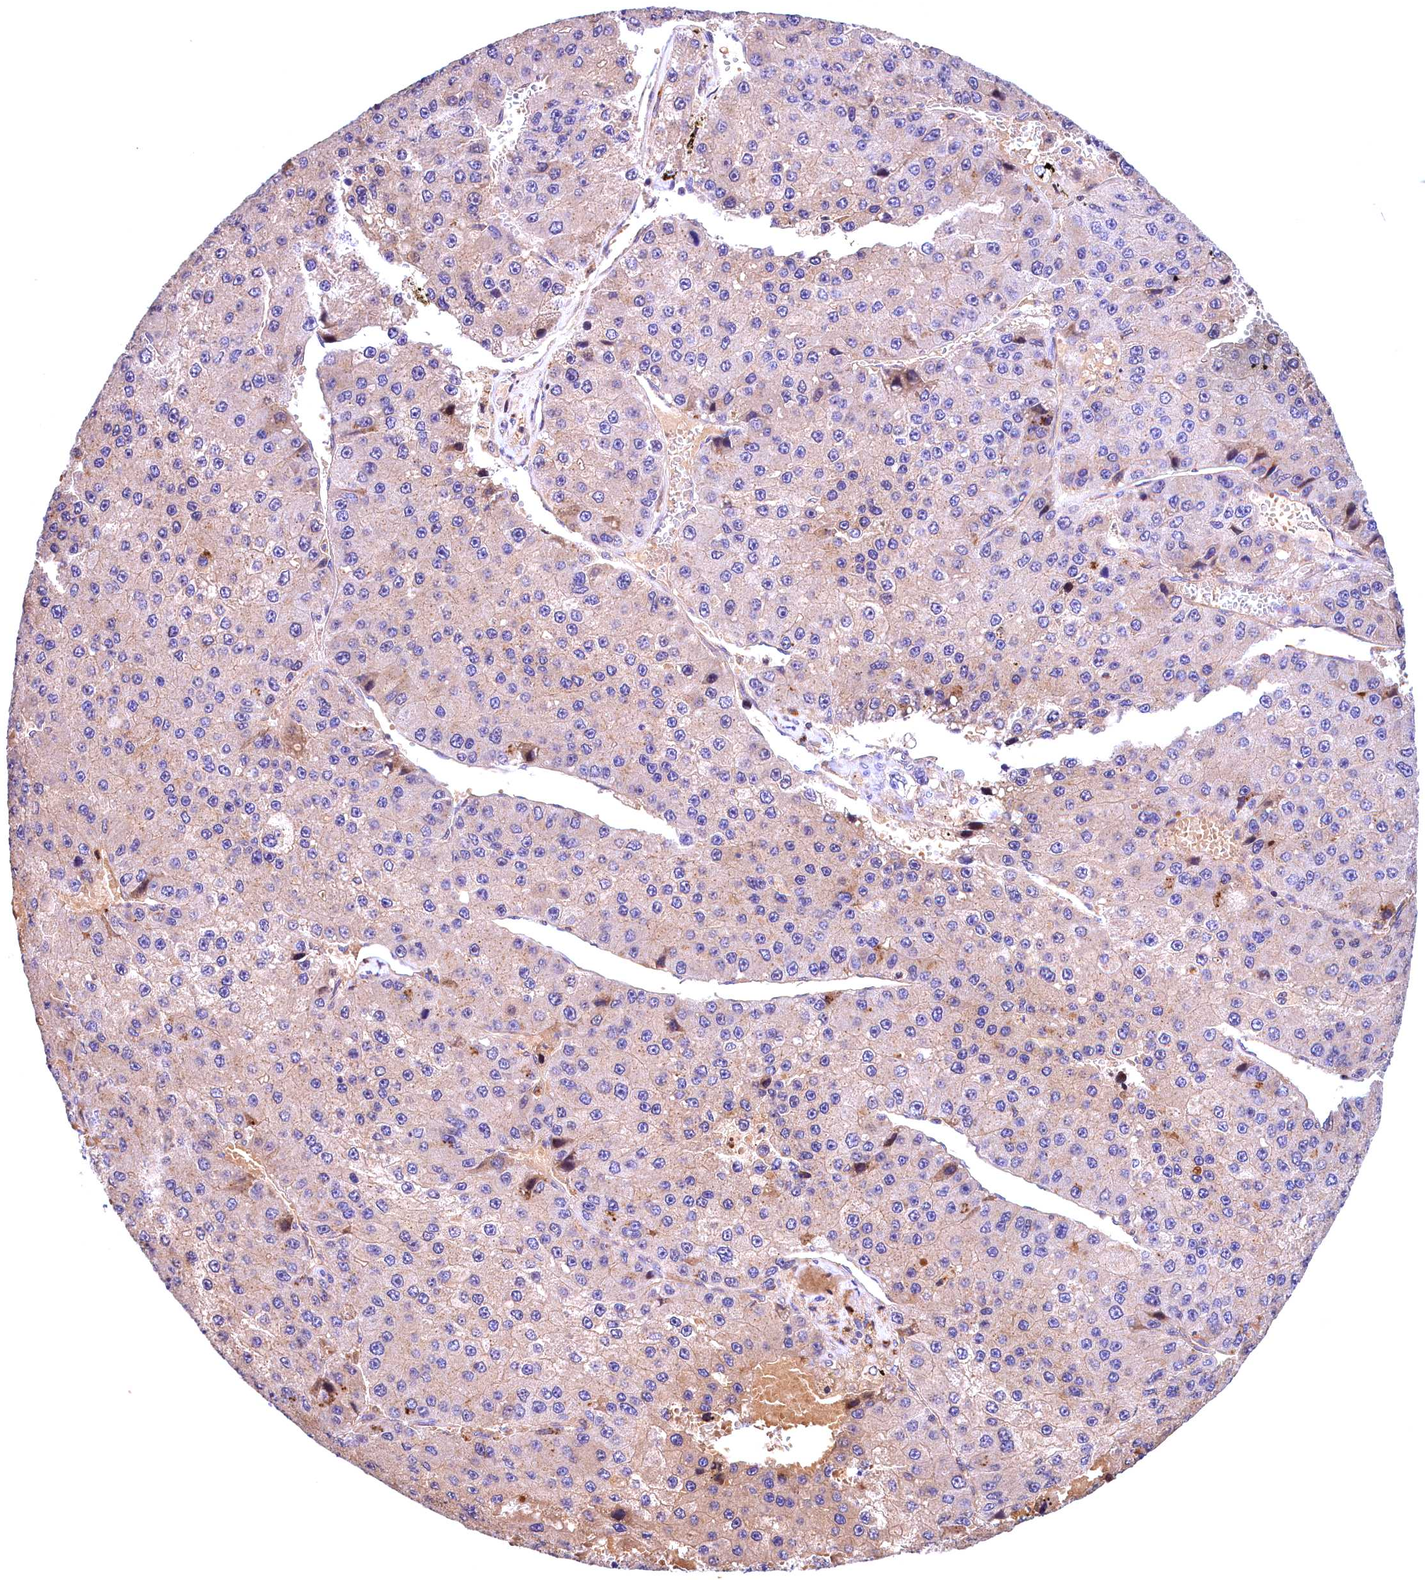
{"staining": {"intensity": "weak", "quantity": "<25%", "location": "cytoplasmic/membranous"}, "tissue": "liver cancer", "cell_type": "Tumor cells", "image_type": "cancer", "snomed": [{"axis": "morphology", "description": "Carcinoma, Hepatocellular, NOS"}, {"axis": "topography", "description": "Liver"}], "caption": "This is an immunohistochemistry (IHC) photomicrograph of human liver hepatocellular carcinoma. There is no staining in tumor cells.", "gene": "NAIP", "patient": {"sex": "female", "age": 73}}